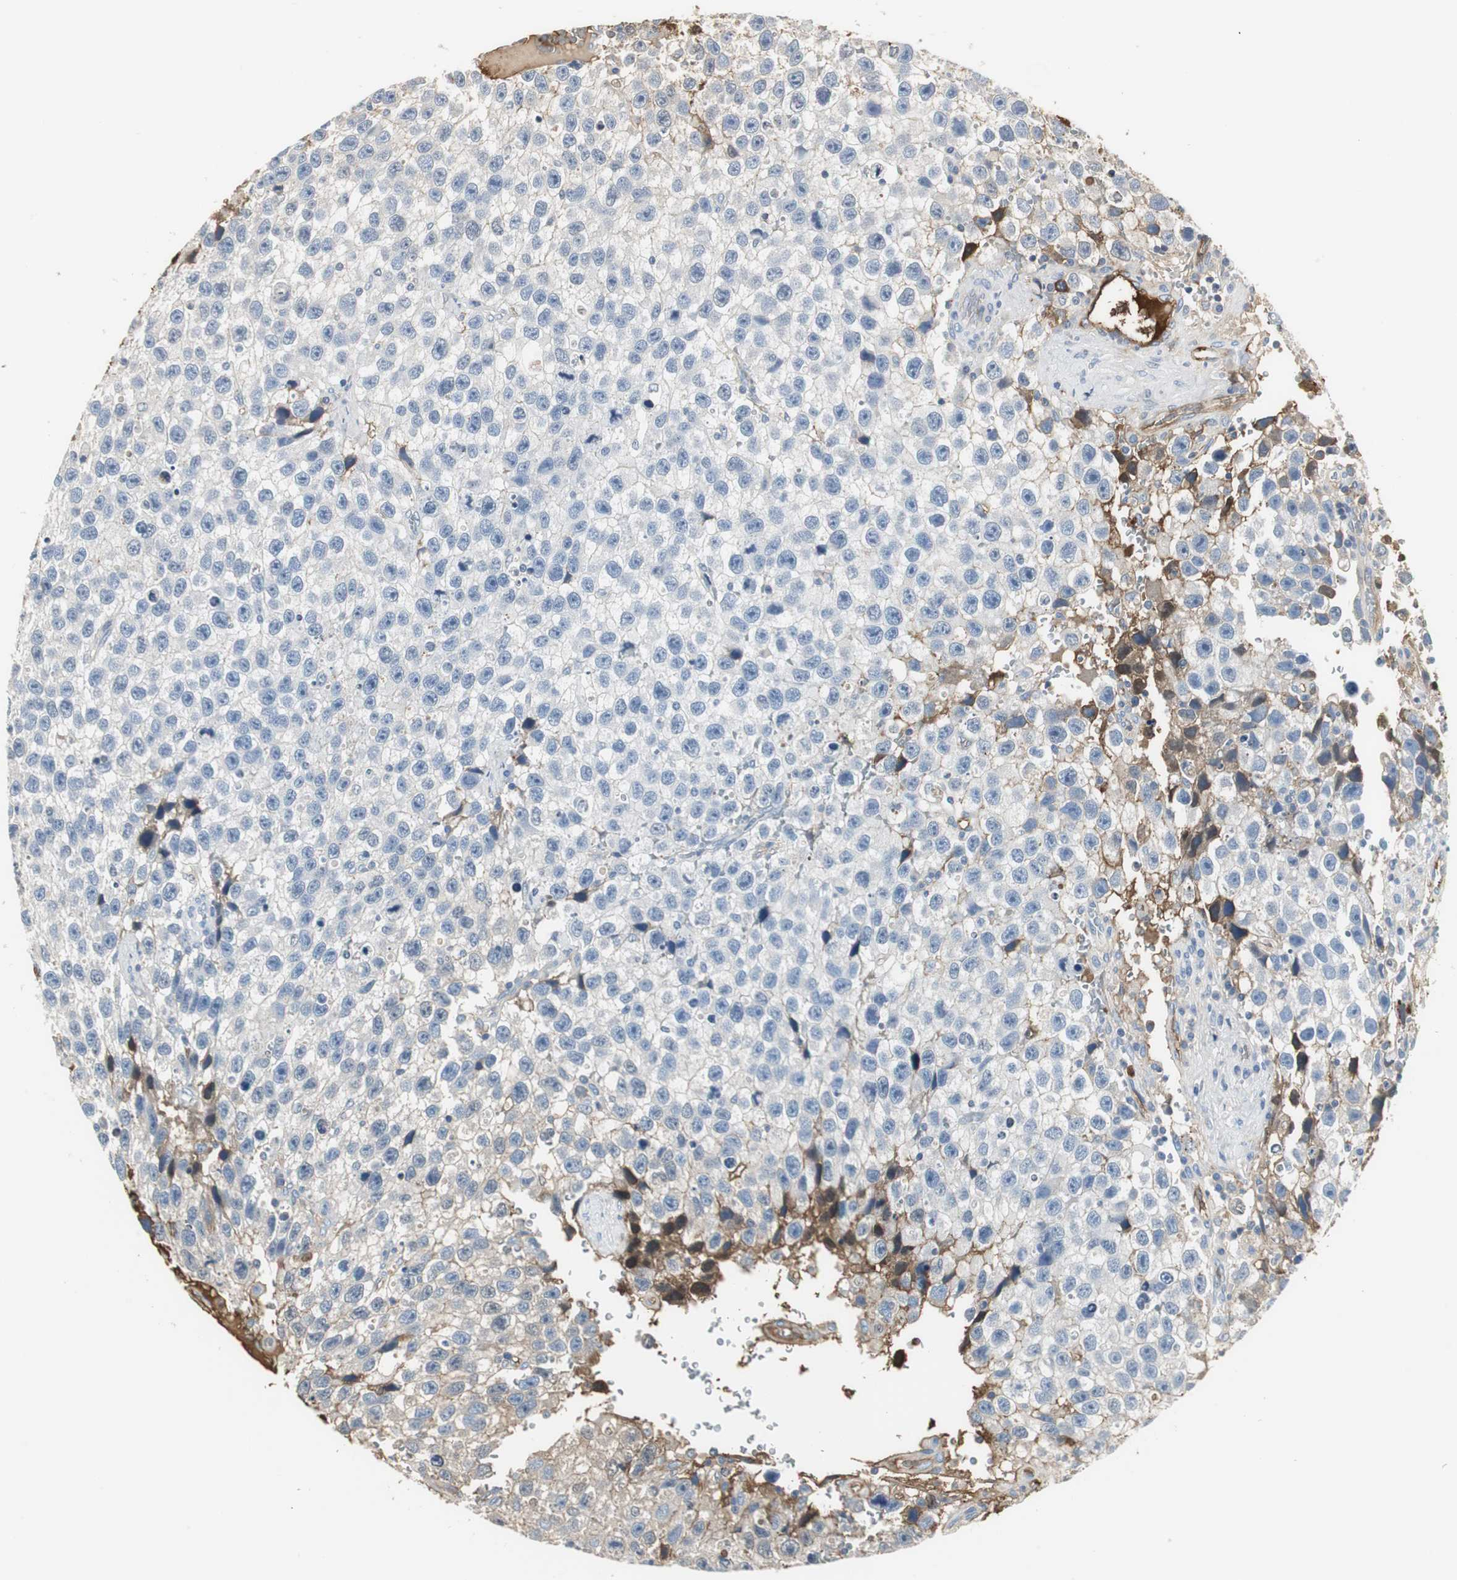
{"staining": {"intensity": "negative", "quantity": "none", "location": "none"}, "tissue": "testis cancer", "cell_type": "Tumor cells", "image_type": "cancer", "snomed": [{"axis": "morphology", "description": "Seminoma, NOS"}, {"axis": "topography", "description": "Testis"}], "caption": "Micrograph shows no protein expression in tumor cells of seminoma (testis) tissue.", "gene": "IGHA1", "patient": {"sex": "male", "age": 33}}